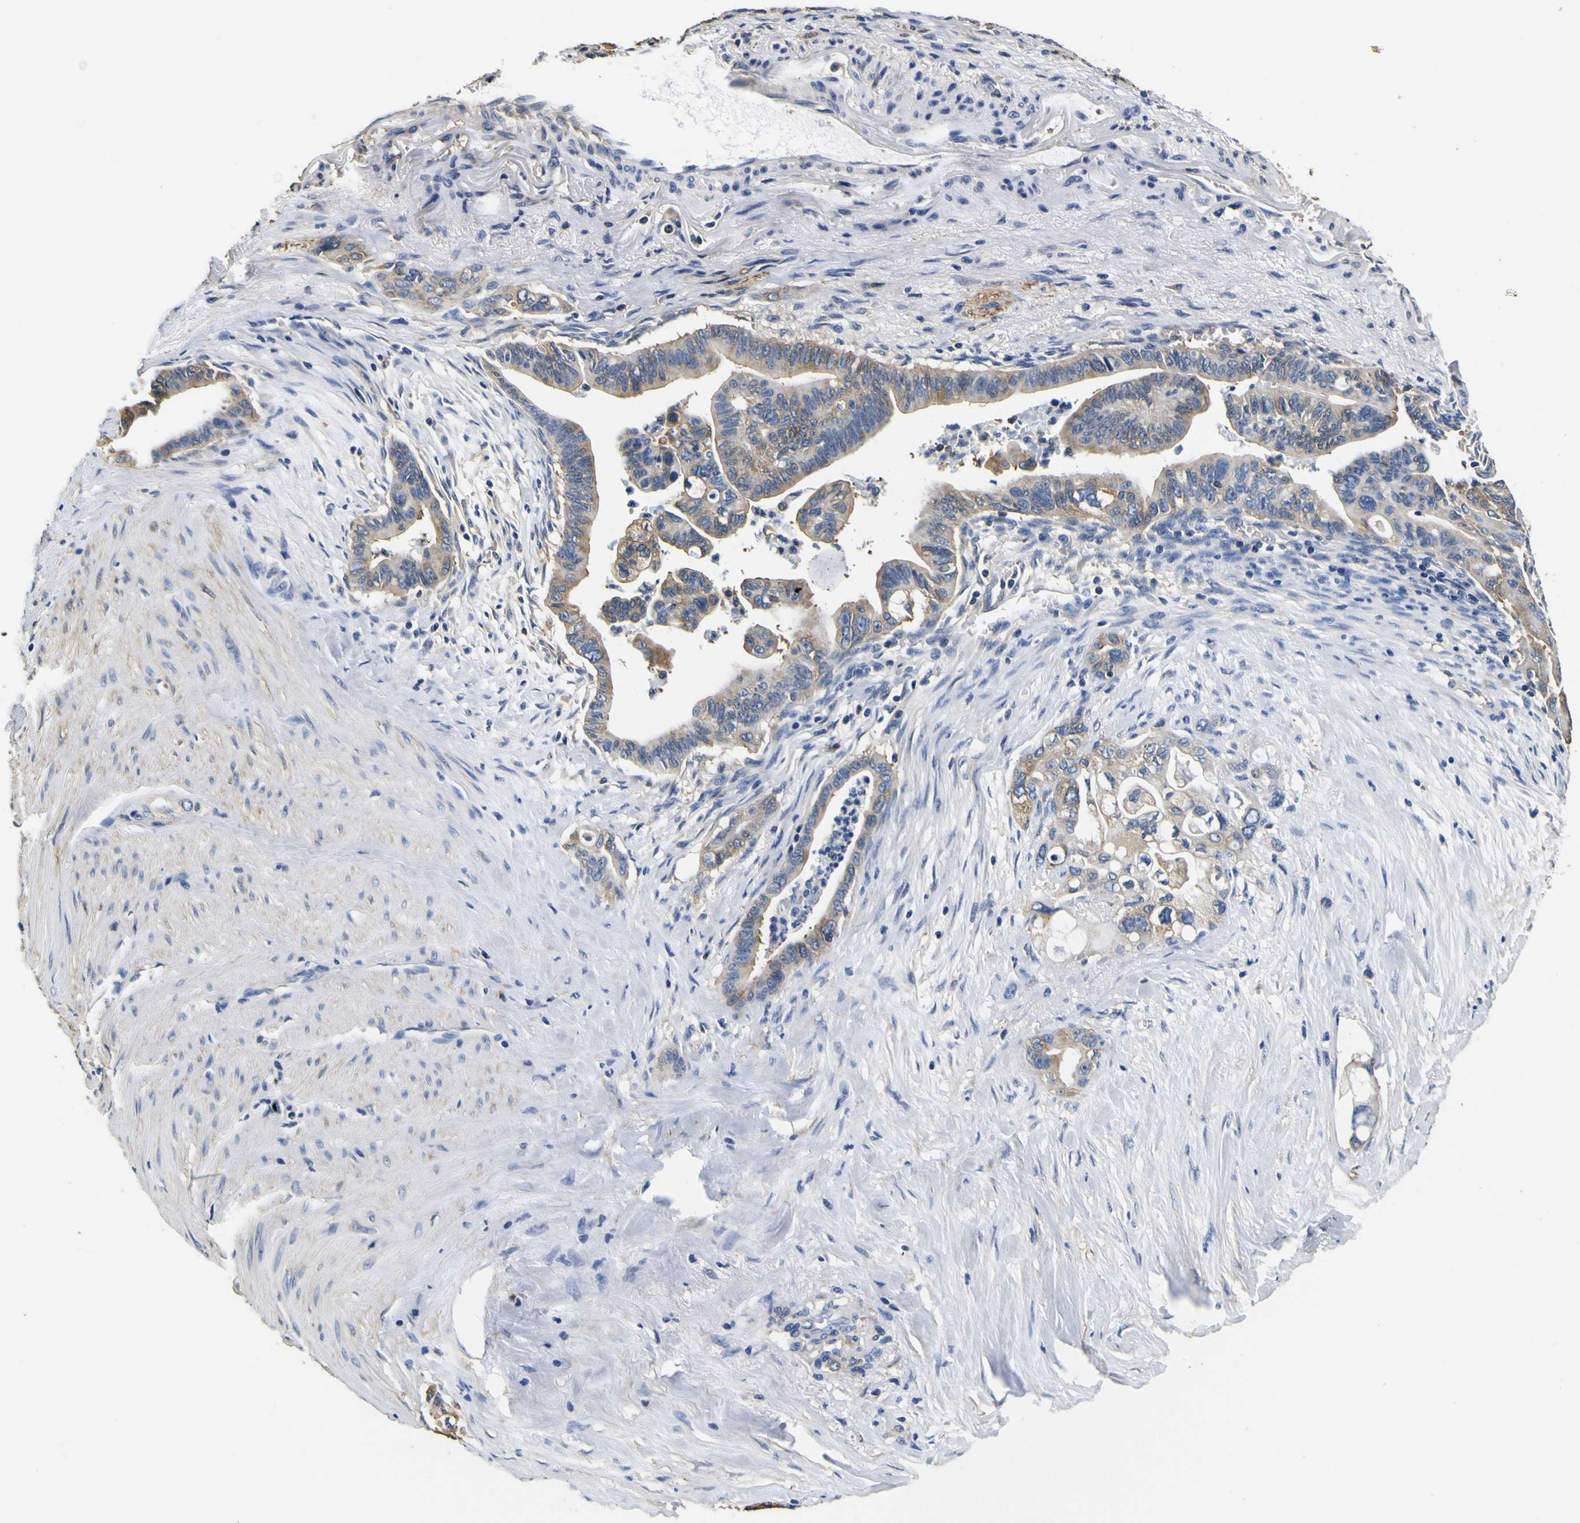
{"staining": {"intensity": "moderate", "quantity": ">75%", "location": "cytoplasmic/membranous"}, "tissue": "pancreatic cancer", "cell_type": "Tumor cells", "image_type": "cancer", "snomed": [{"axis": "morphology", "description": "Adenocarcinoma, NOS"}, {"axis": "topography", "description": "Pancreas"}], "caption": "Human pancreatic adenocarcinoma stained with a protein marker reveals moderate staining in tumor cells.", "gene": "TUBA1B", "patient": {"sex": "male", "age": 70}}